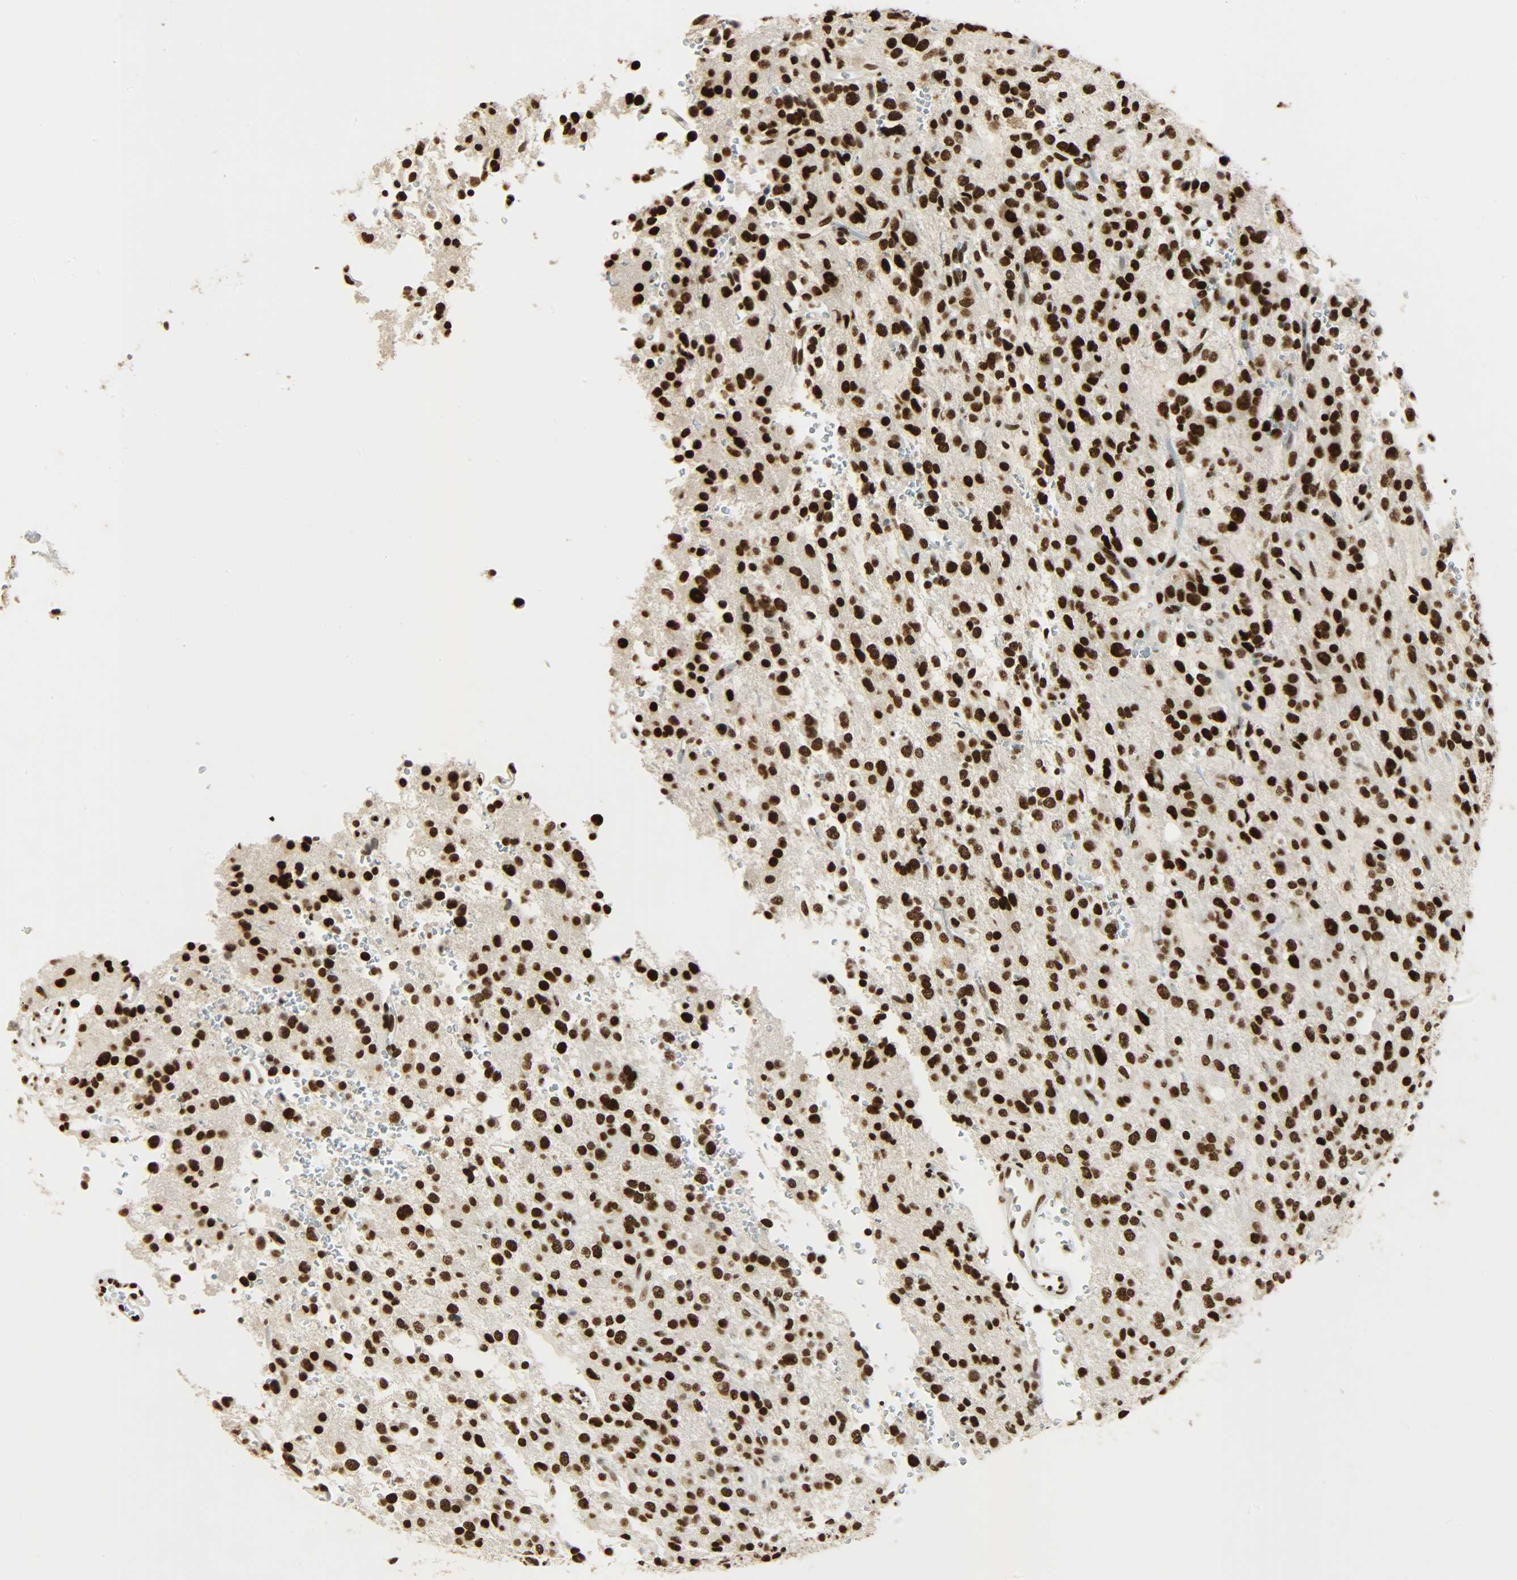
{"staining": {"intensity": "strong", "quantity": ">75%", "location": "nuclear"}, "tissue": "glioma", "cell_type": "Tumor cells", "image_type": "cancer", "snomed": [{"axis": "morphology", "description": "Glioma, malignant, High grade"}, {"axis": "topography", "description": "Brain"}], "caption": "Strong nuclear expression for a protein is appreciated in approximately >75% of tumor cells of glioma using immunohistochemistry.", "gene": "KHDRBS1", "patient": {"sex": "male", "age": 47}}